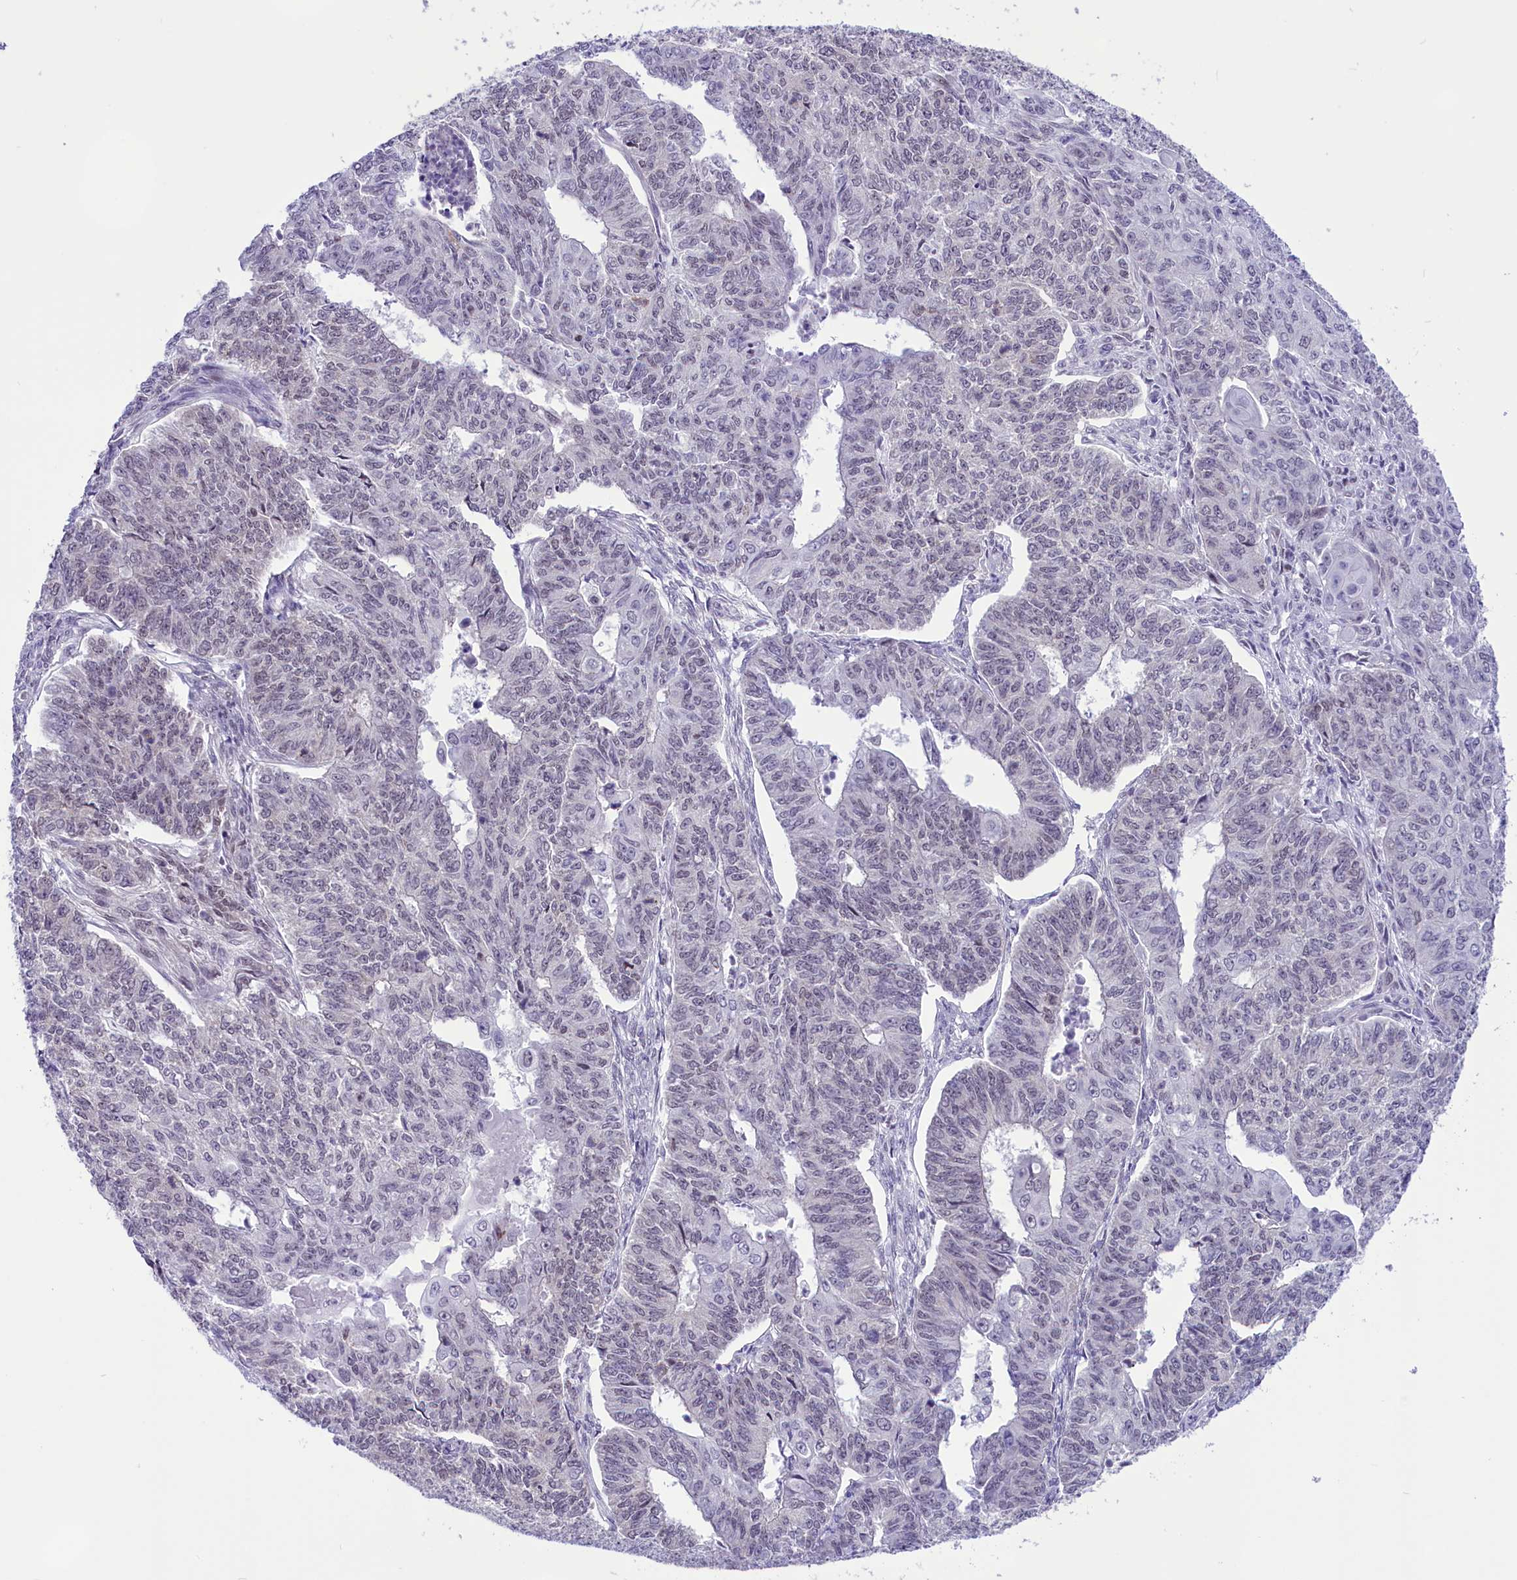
{"staining": {"intensity": "negative", "quantity": "none", "location": "none"}, "tissue": "endometrial cancer", "cell_type": "Tumor cells", "image_type": "cancer", "snomed": [{"axis": "morphology", "description": "Adenocarcinoma, NOS"}, {"axis": "topography", "description": "Endometrium"}], "caption": "An IHC micrograph of endometrial cancer is shown. There is no staining in tumor cells of endometrial cancer.", "gene": "RPS6KB1", "patient": {"sex": "female", "age": 32}}